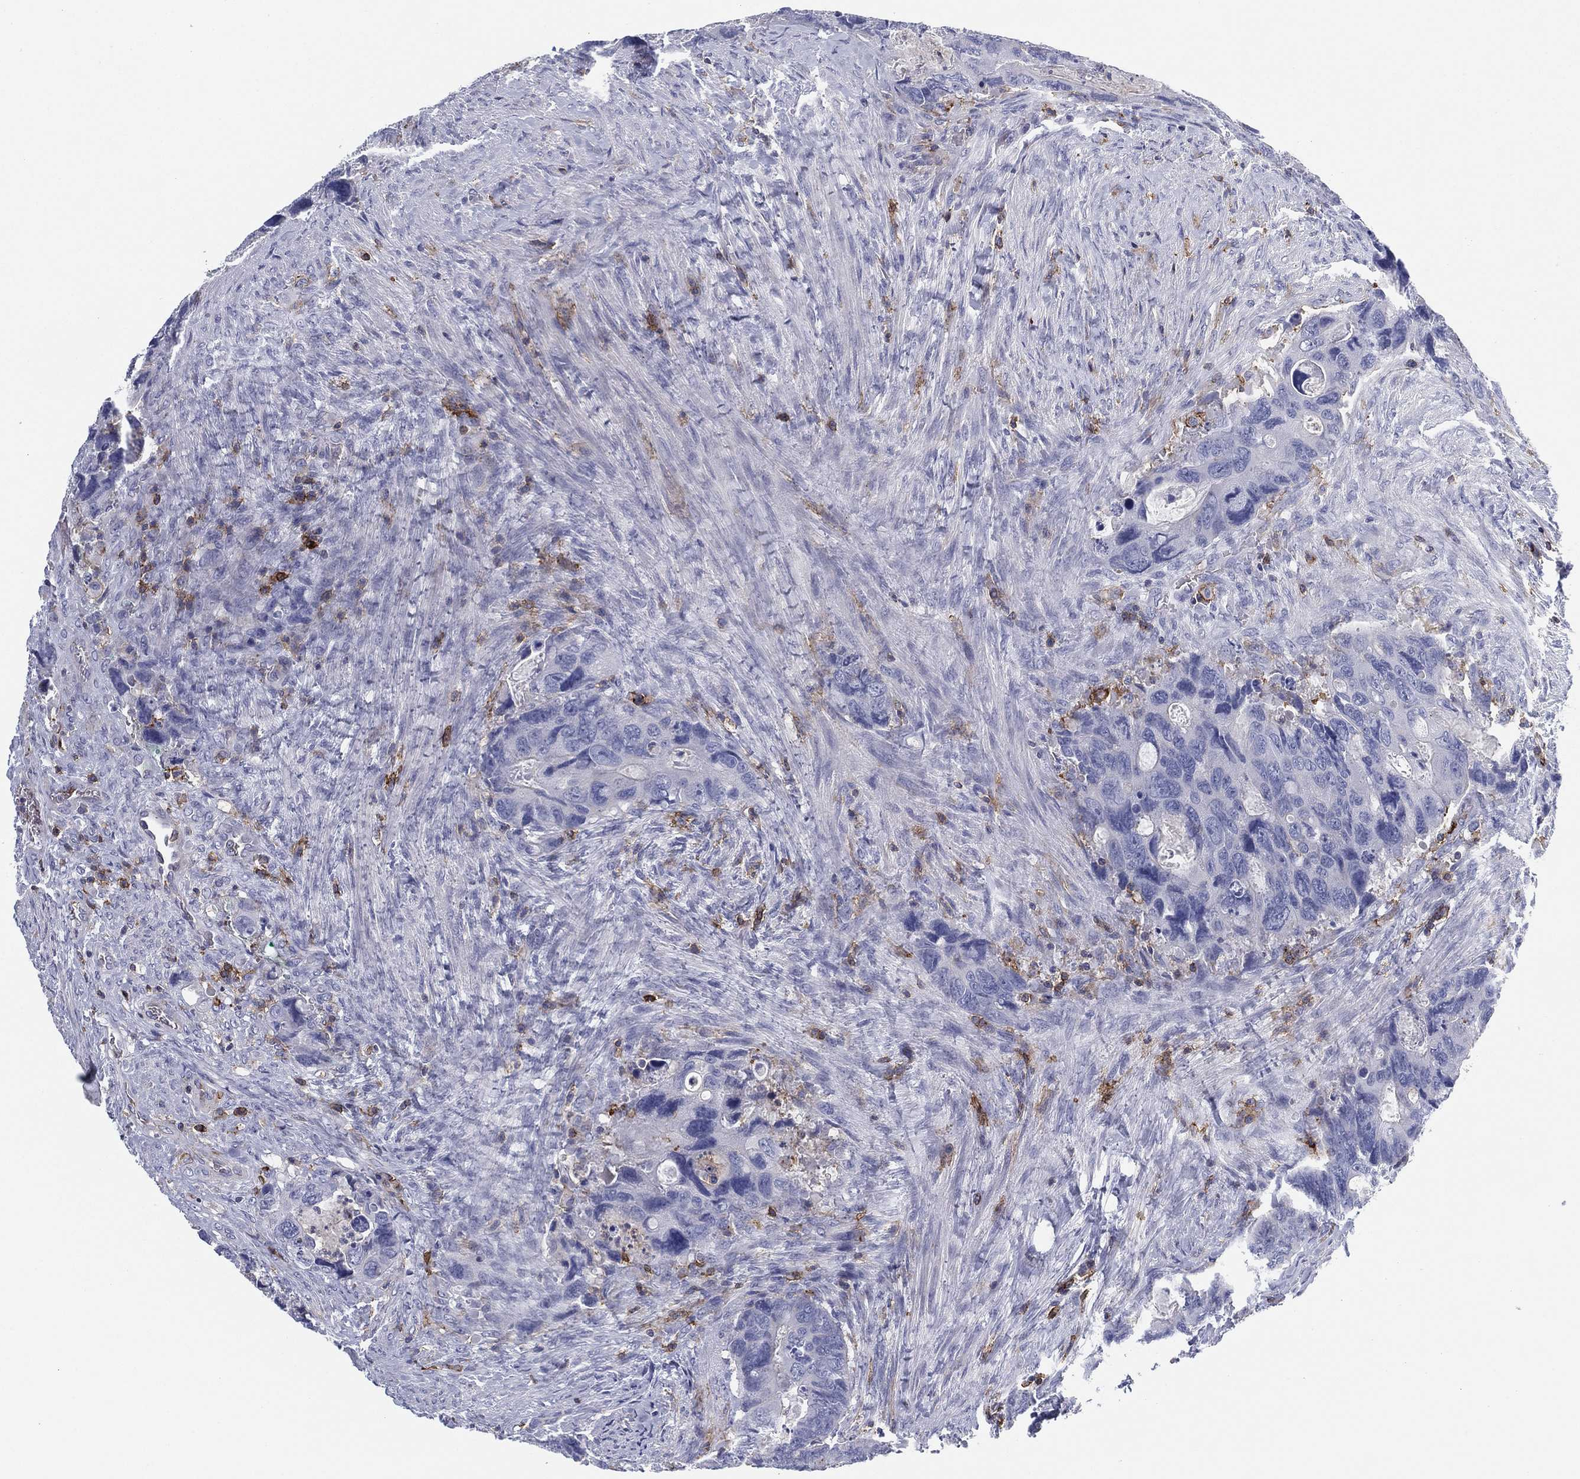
{"staining": {"intensity": "negative", "quantity": "none", "location": "none"}, "tissue": "colorectal cancer", "cell_type": "Tumor cells", "image_type": "cancer", "snomed": [{"axis": "morphology", "description": "Adenocarcinoma, NOS"}, {"axis": "topography", "description": "Rectum"}], "caption": "Immunohistochemistry (IHC) of human colorectal cancer reveals no staining in tumor cells.", "gene": "SELPLG", "patient": {"sex": "male", "age": 62}}